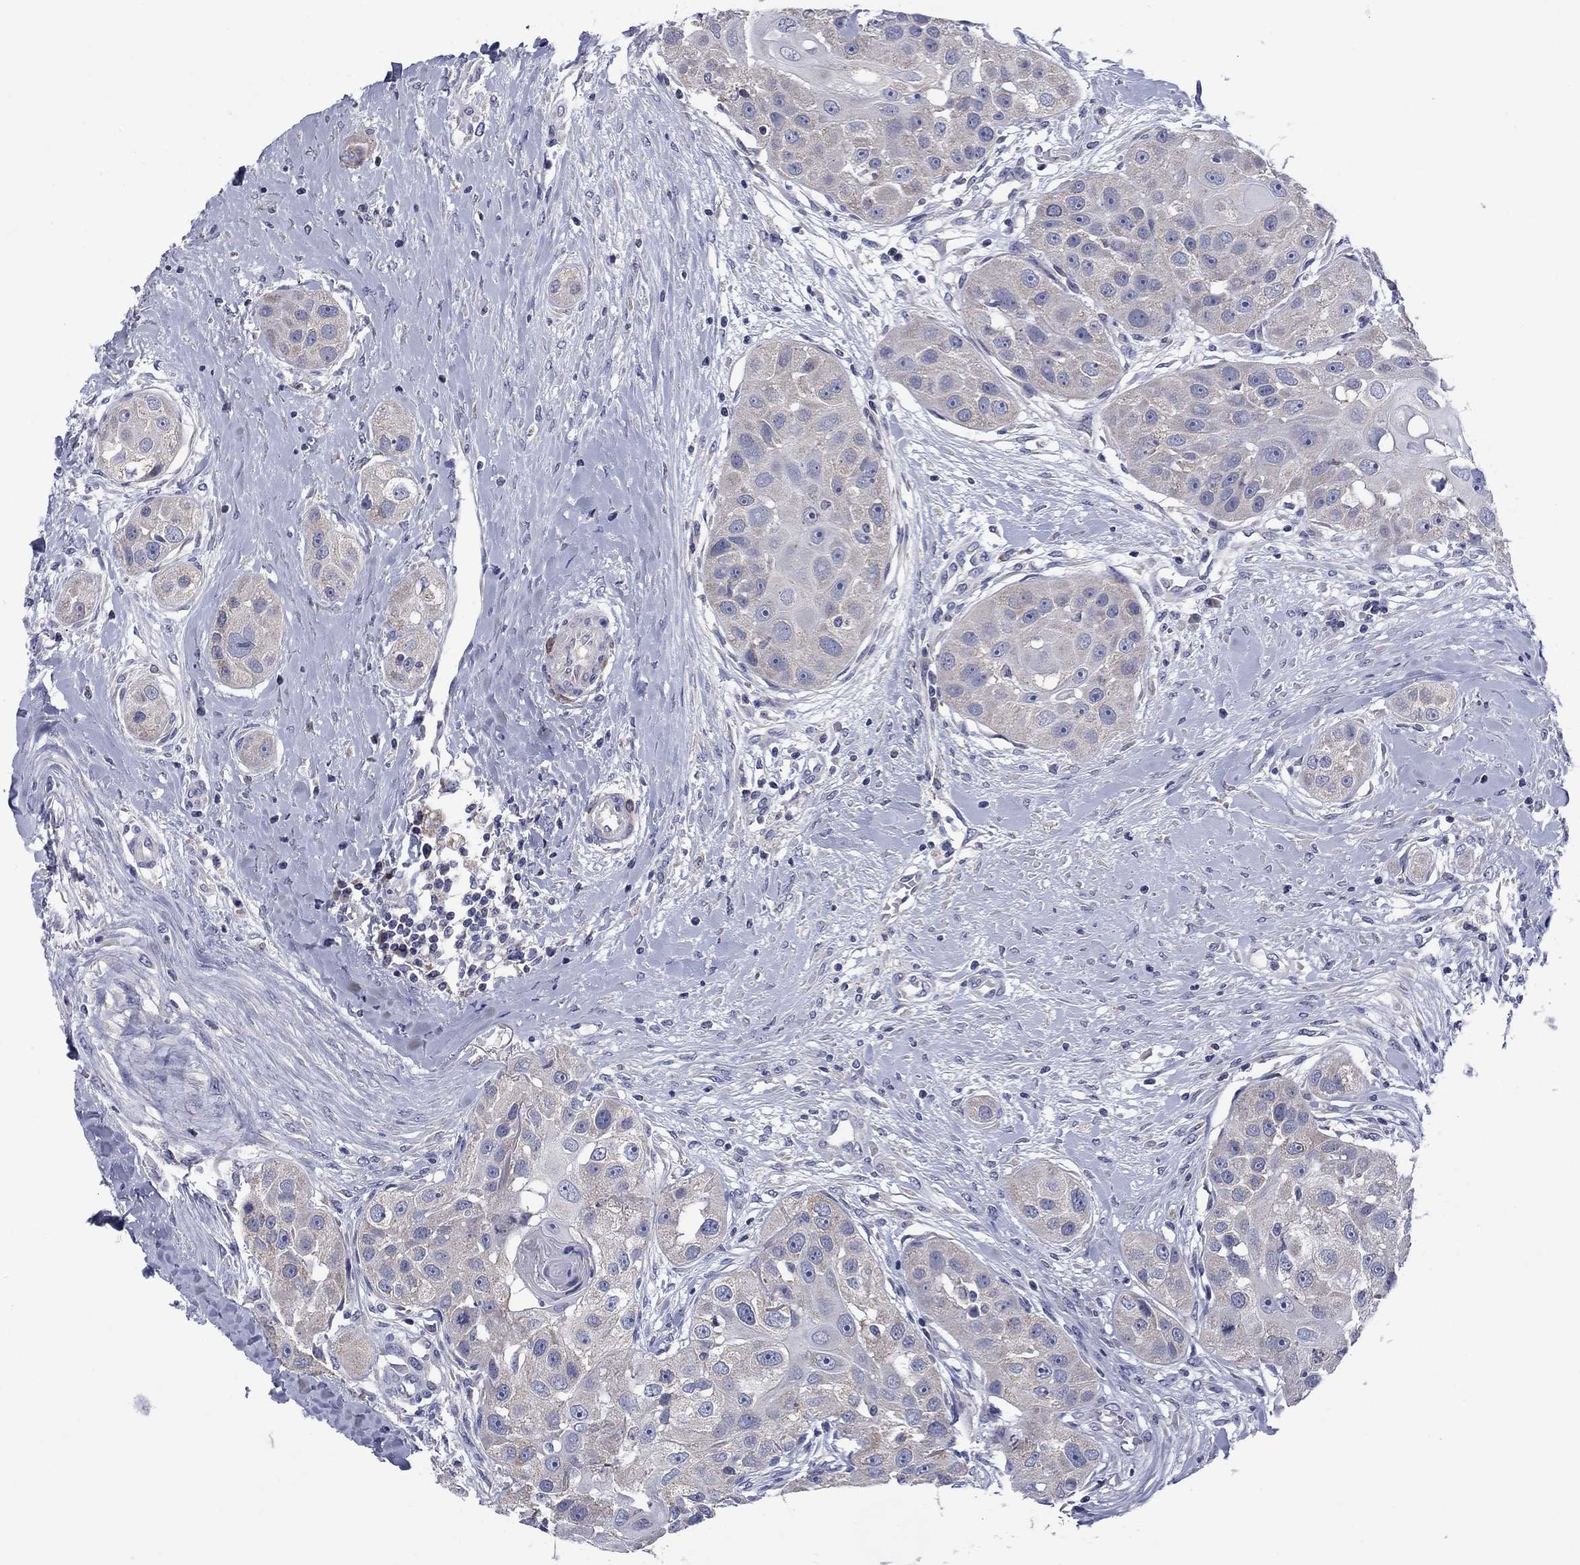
{"staining": {"intensity": "negative", "quantity": "none", "location": "none"}, "tissue": "head and neck cancer", "cell_type": "Tumor cells", "image_type": "cancer", "snomed": [{"axis": "morphology", "description": "Normal tissue, NOS"}, {"axis": "morphology", "description": "Squamous cell carcinoma, NOS"}, {"axis": "topography", "description": "Skeletal muscle"}, {"axis": "topography", "description": "Head-Neck"}], "caption": "DAB (3,3'-diaminobenzidine) immunohistochemical staining of human head and neck squamous cell carcinoma displays no significant expression in tumor cells.", "gene": "FRK", "patient": {"sex": "male", "age": 51}}